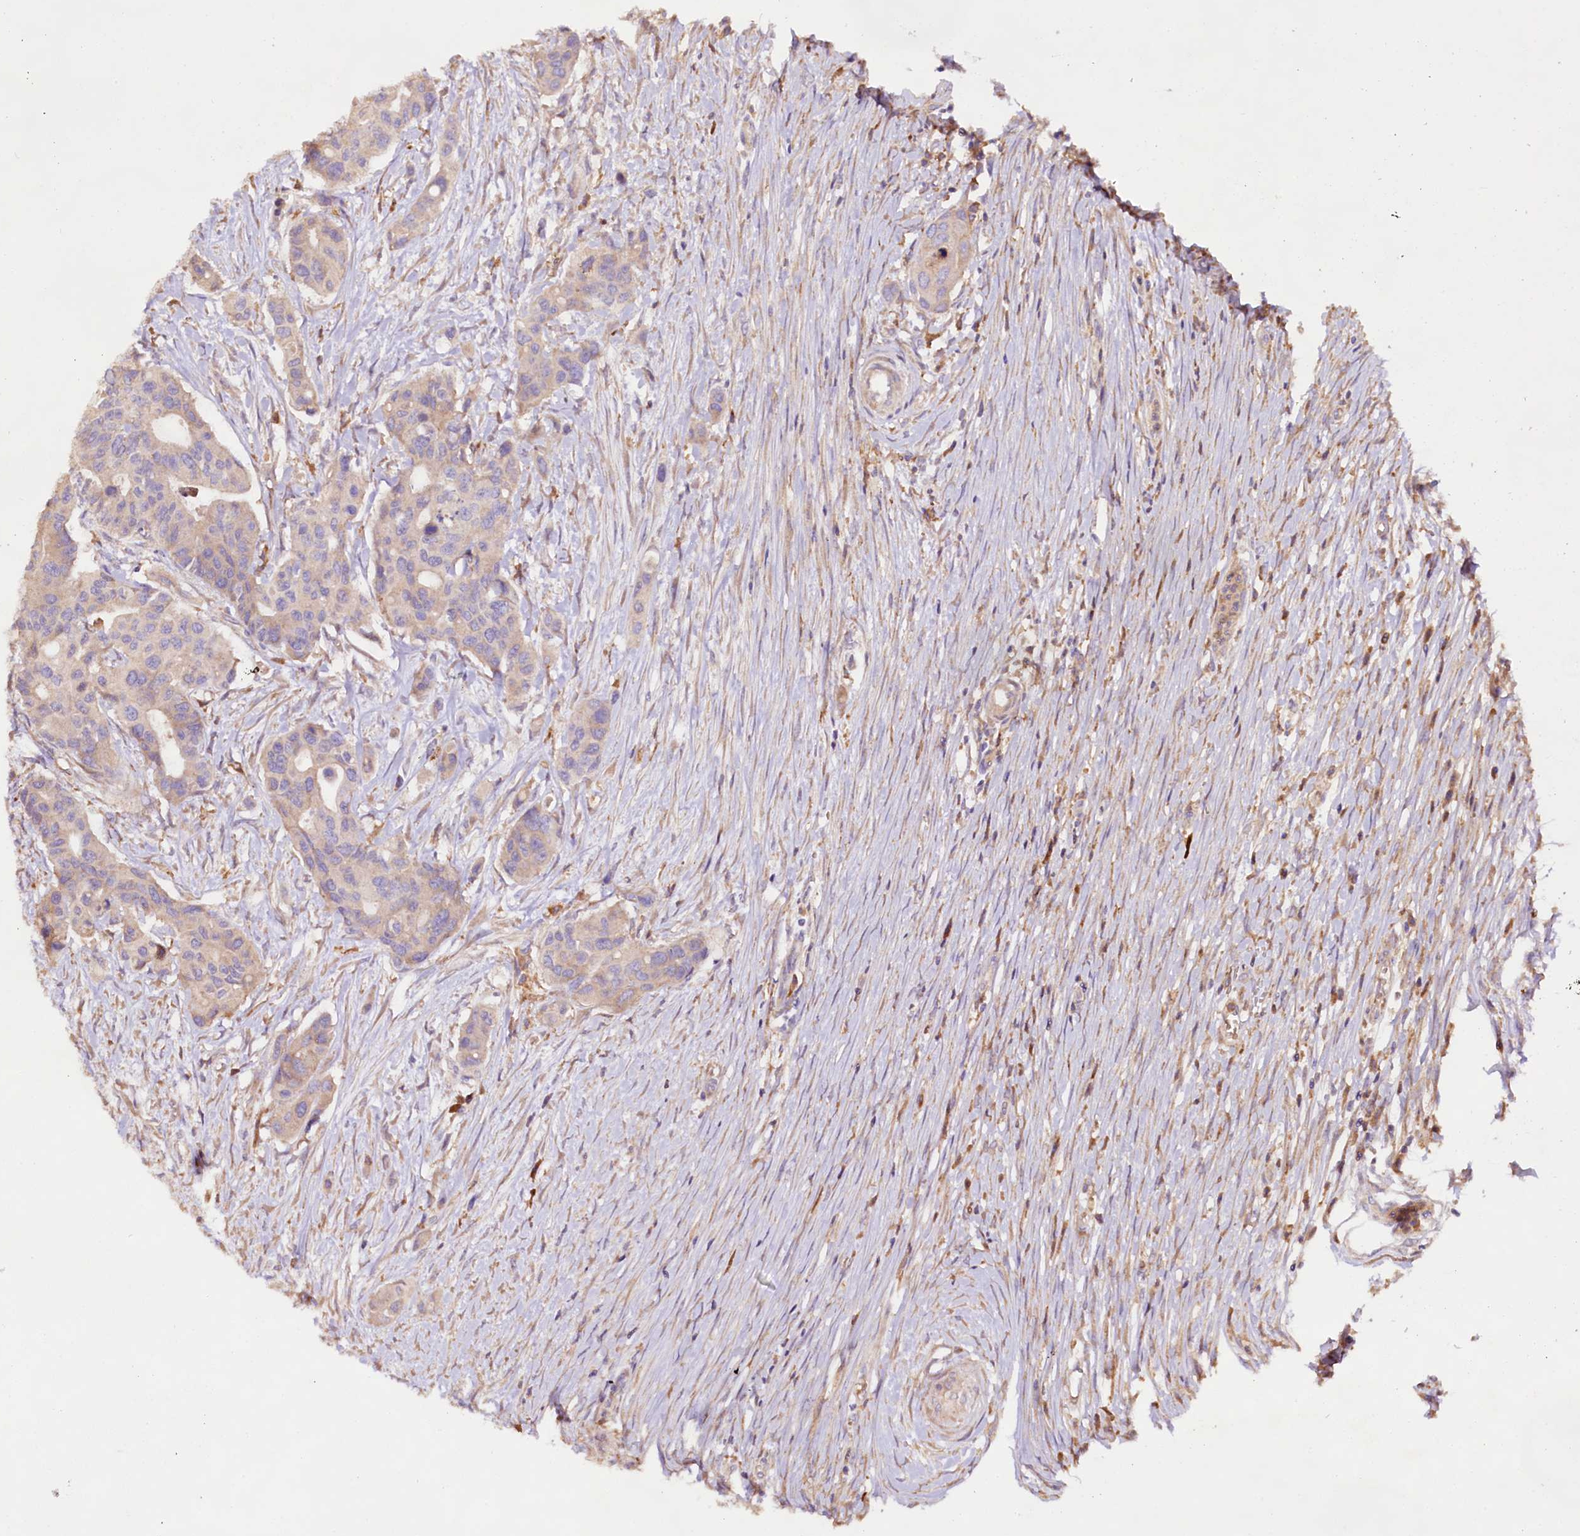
{"staining": {"intensity": "negative", "quantity": "none", "location": "none"}, "tissue": "colorectal cancer", "cell_type": "Tumor cells", "image_type": "cancer", "snomed": [{"axis": "morphology", "description": "Adenocarcinoma, NOS"}, {"axis": "topography", "description": "Colon"}], "caption": "Immunohistochemistry micrograph of neoplastic tissue: colorectal cancer (adenocarcinoma) stained with DAB reveals no significant protein staining in tumor cells.", "gene": "DMXL2", "patient": {"sex": "male", "age": 77}}